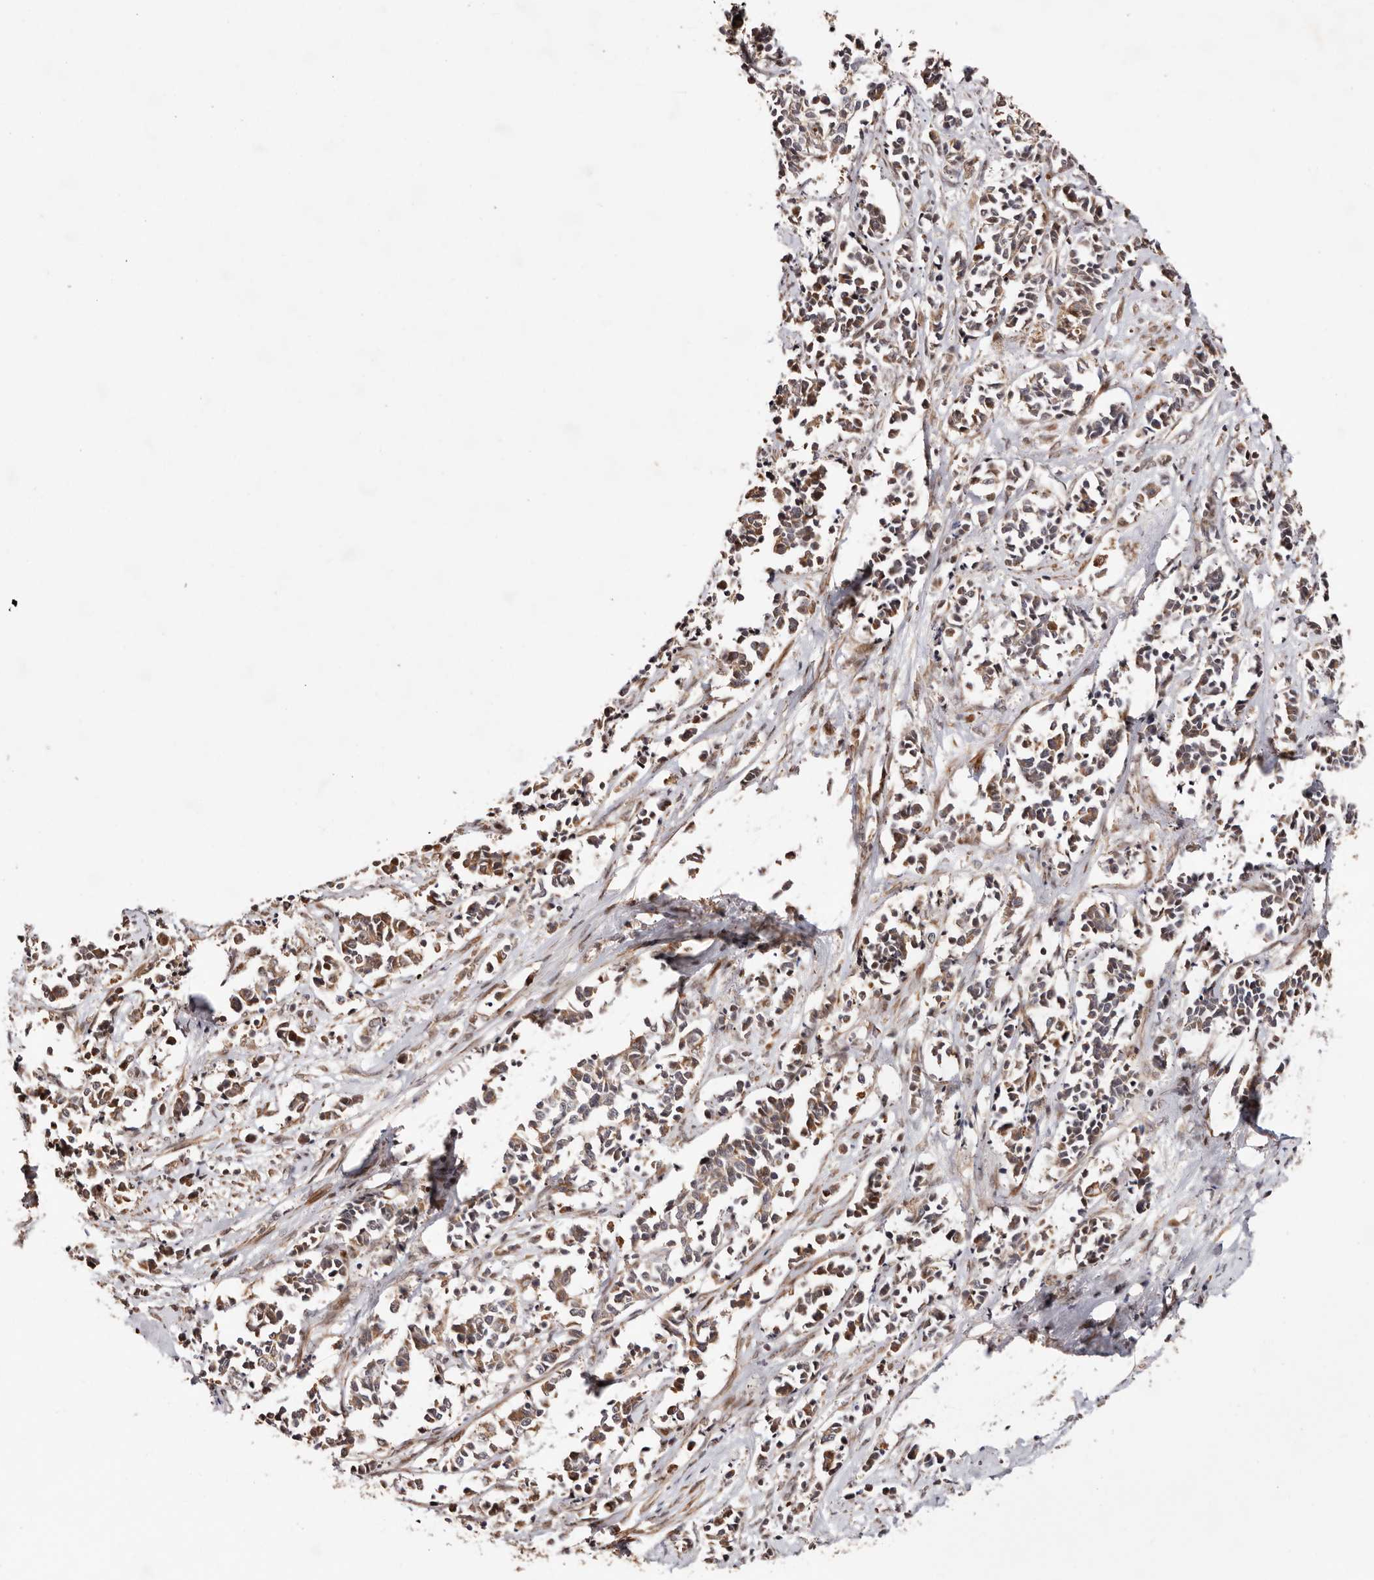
{"staining": {"intensity": "moderate", "quantity": ">75%", "location": "cytoplasmic/membranous"}, "tissue": "cervical cancer", "cell_type": "Tumor cells", "image_type": "cancer", "snomed": [{"axis": "morphology", "description": "Normal tissue, NOS"}, {"axis": "morphology", "description": "Squamous cell carcinoma, NOS"}, {"axis": "topography", "description": "Cervix"}], "caption": "IHC of squamous cell carcinoma (cervical) displays medium levels of moderate cytoplasmic/membranous expression in approximately >75% of tumor cells. The protein of interest is shown in brown color, while the nuclei are stained blue.", "gene": "HIVEP3", "patient": {"sex": "female", "age": 35}}